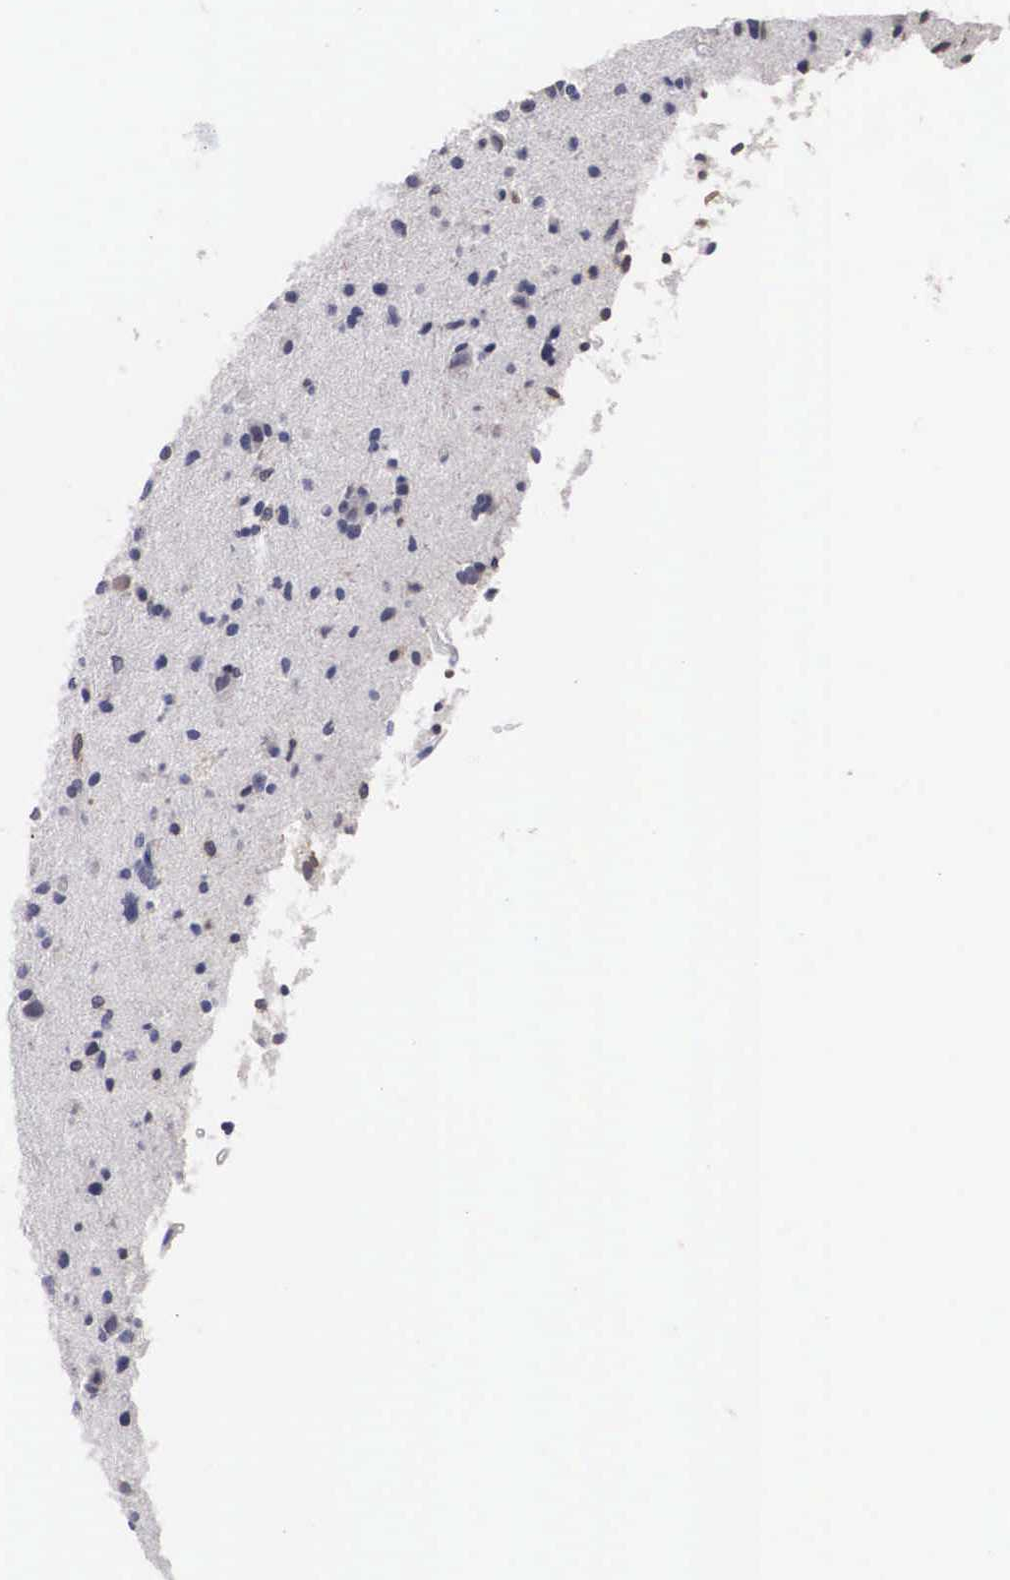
{"staining": {"intensity": "negative", "quantity": "none", "location": "none"}, "tissue": "glioma", "cell_type": "Tumor cells", "image_type": "cancer", "snomed": [{"axis": "morphology", "description": "Glioma, malignant, Low grade"}, {"axis": "topography", "description": "Brain"}], "caption": "Tumor cells are negative for brown protein staining in malignant low-grade glioma. The staining was performed using DAB to visualize the protein expression in brown, while the nuclei were stained in blue with hematoxylin (Magnification: 20x).", "gene": "HMOX1", "patient": {"sex": "female", "age": 46}}